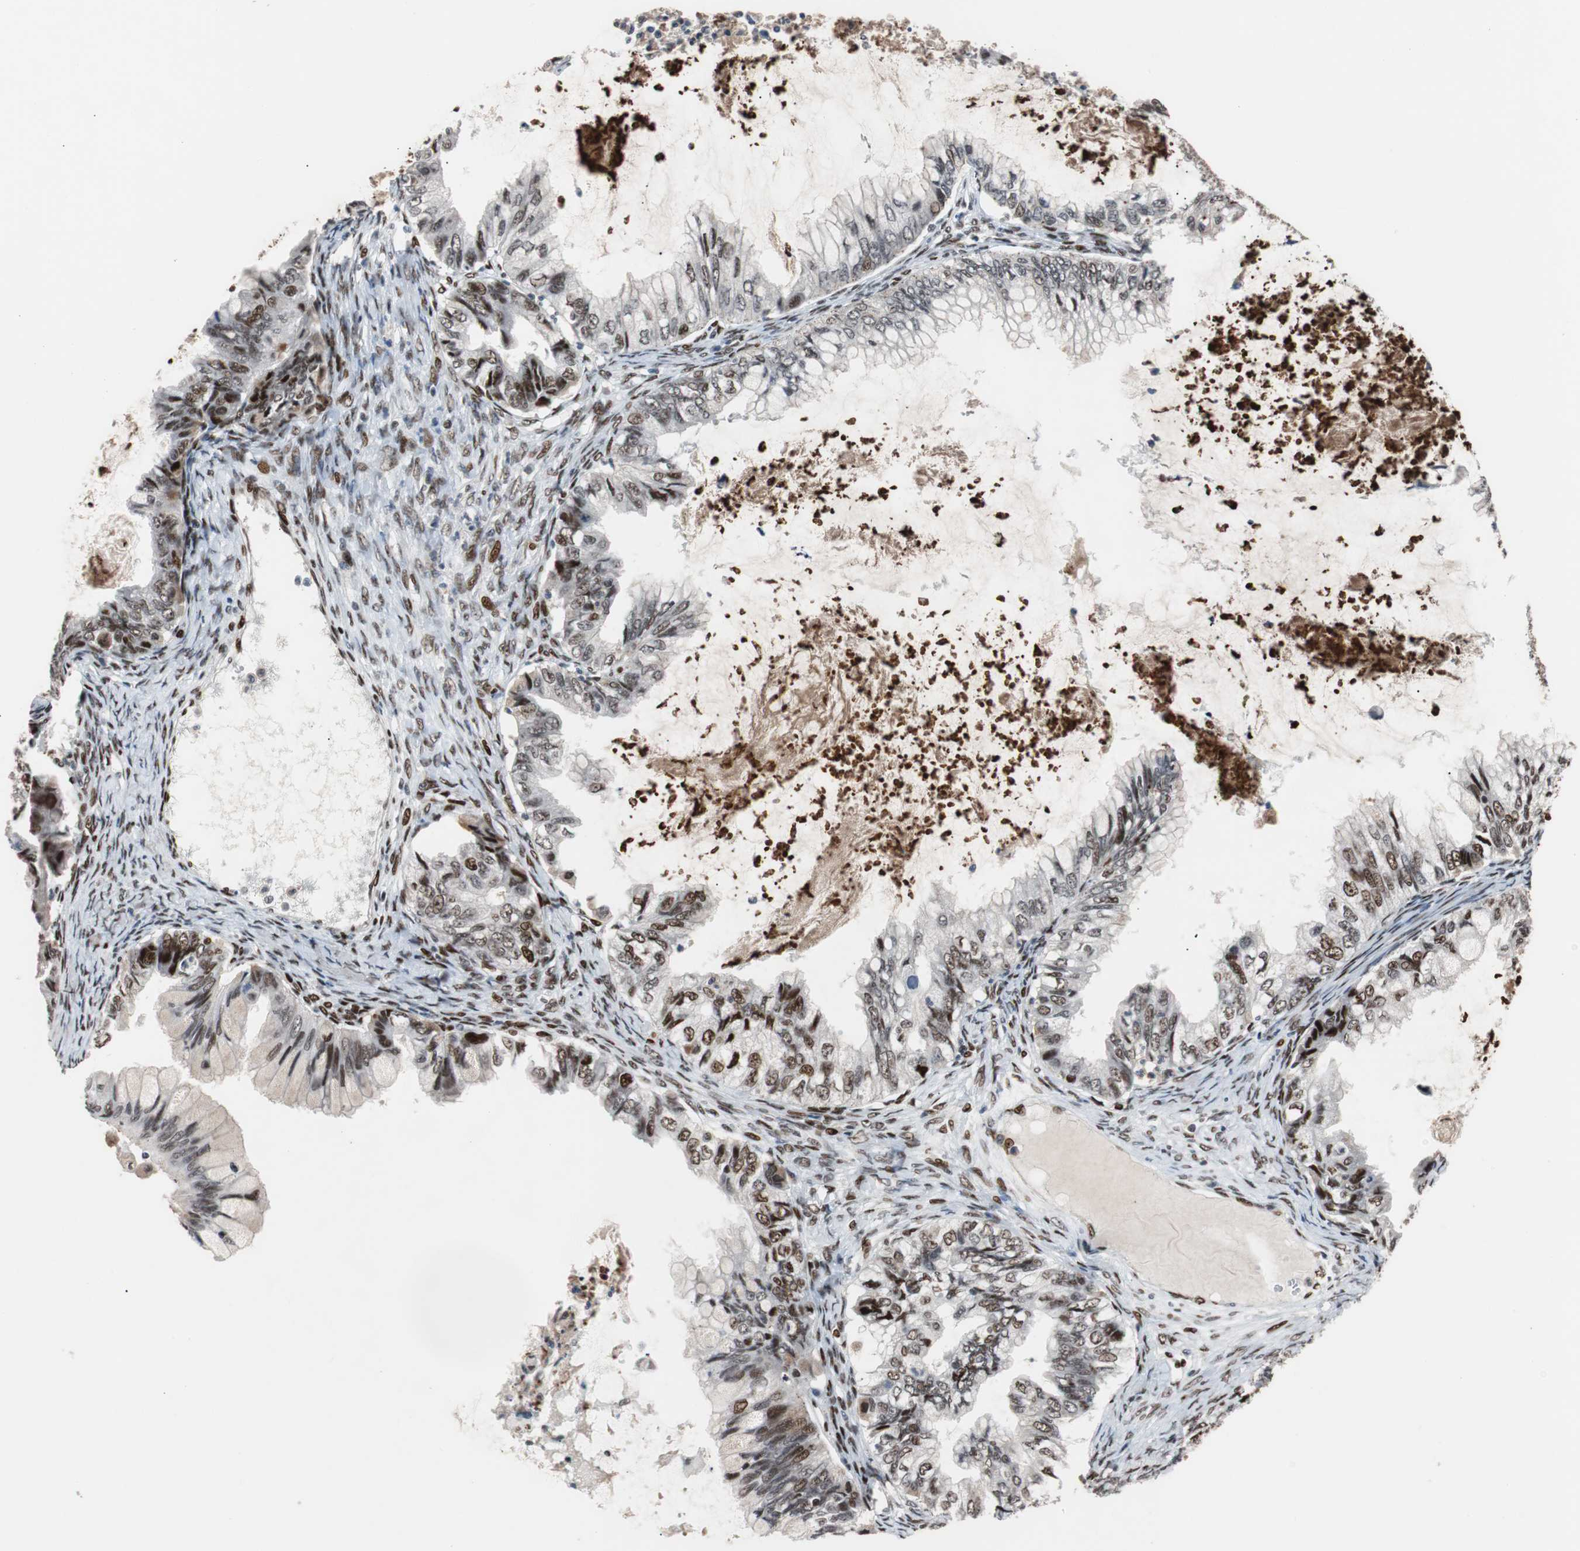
{"staining": {"intensity": "strong", "quantity": ">75%", "location": "nuclear"}, "tissue": "ovarian cancer", "cell_type": "Tumor cells", "image_type": "cancer", "snomed": [{"axis": "morphology", "description": "Cystadenocarcinoma, mucinous, NOS"}, {"axis": "topography", "description": "Ovary"}], "caption": "A high-resolution histopathology image shows IHC staining of ovarian cancer, which exhibits strong nuclear expression in about >75% of tumor cells.", "gene": "NBL1", "patient": {"sex": "female", "age": 80}}